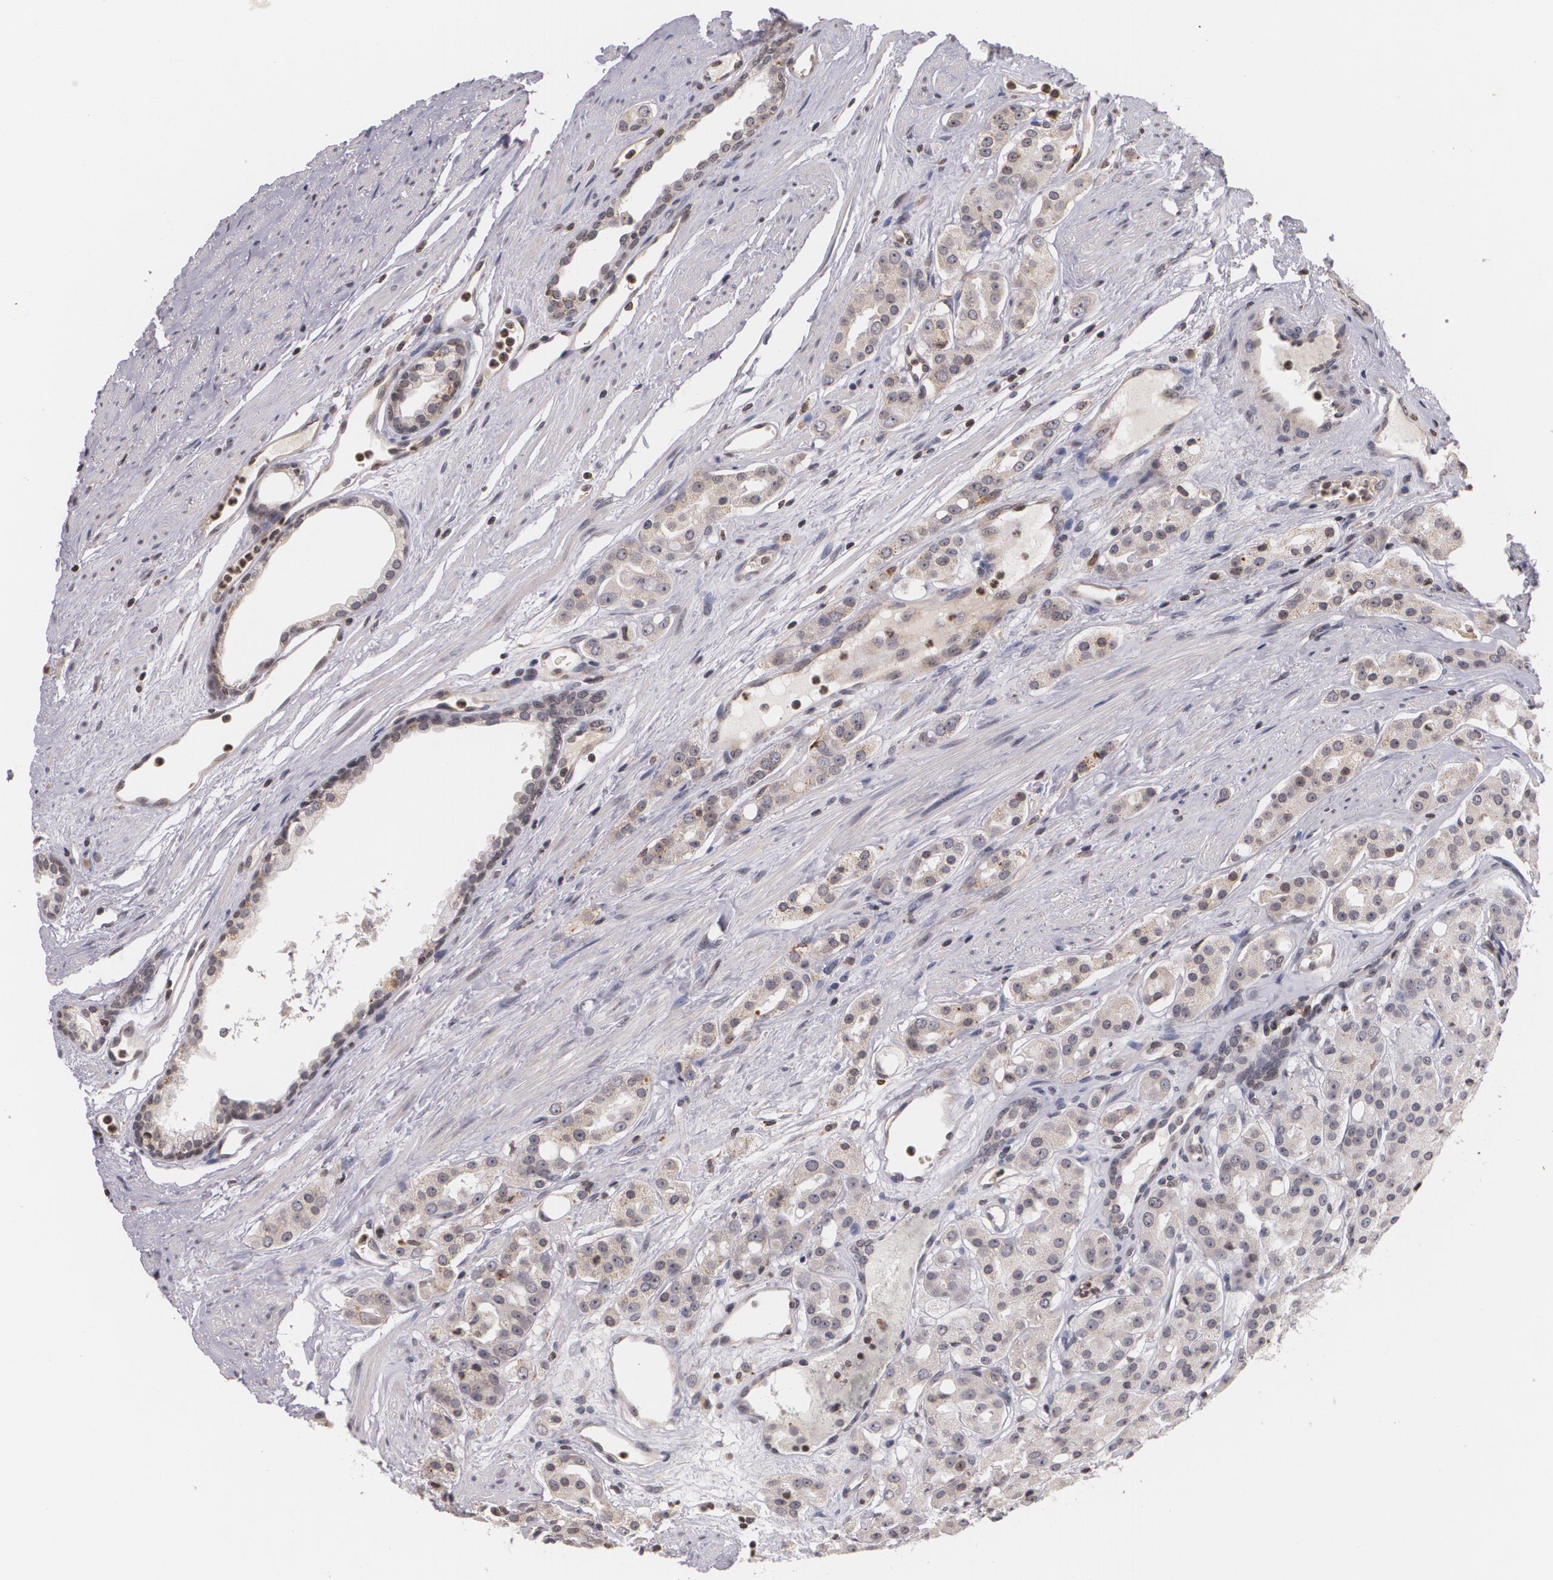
{"staining": {"intensity": "weak", "quantity": ">75%", "location": "cytoplasmic/membranous"}, "tissue": "prostate cancer", "cell_type": "Tumor cells", "image_type": "cancer", "snomed": [{"axis": "morphology", "description": "Adenocarcinoma, High grade"}, {"axis": "topography", "description": "Prostate"}], "caption": "Immunohistochemistry (IHC) photomicrograph of human high-grade adenocarcinoma (prostate) stained for a protein (brown), which demonstrates low levels of weak cytoplasmic/membranous staining in approximately >75% of tumor cells.", "gene": "VAV3", "patient": {"sex": "male", "age": 64}}